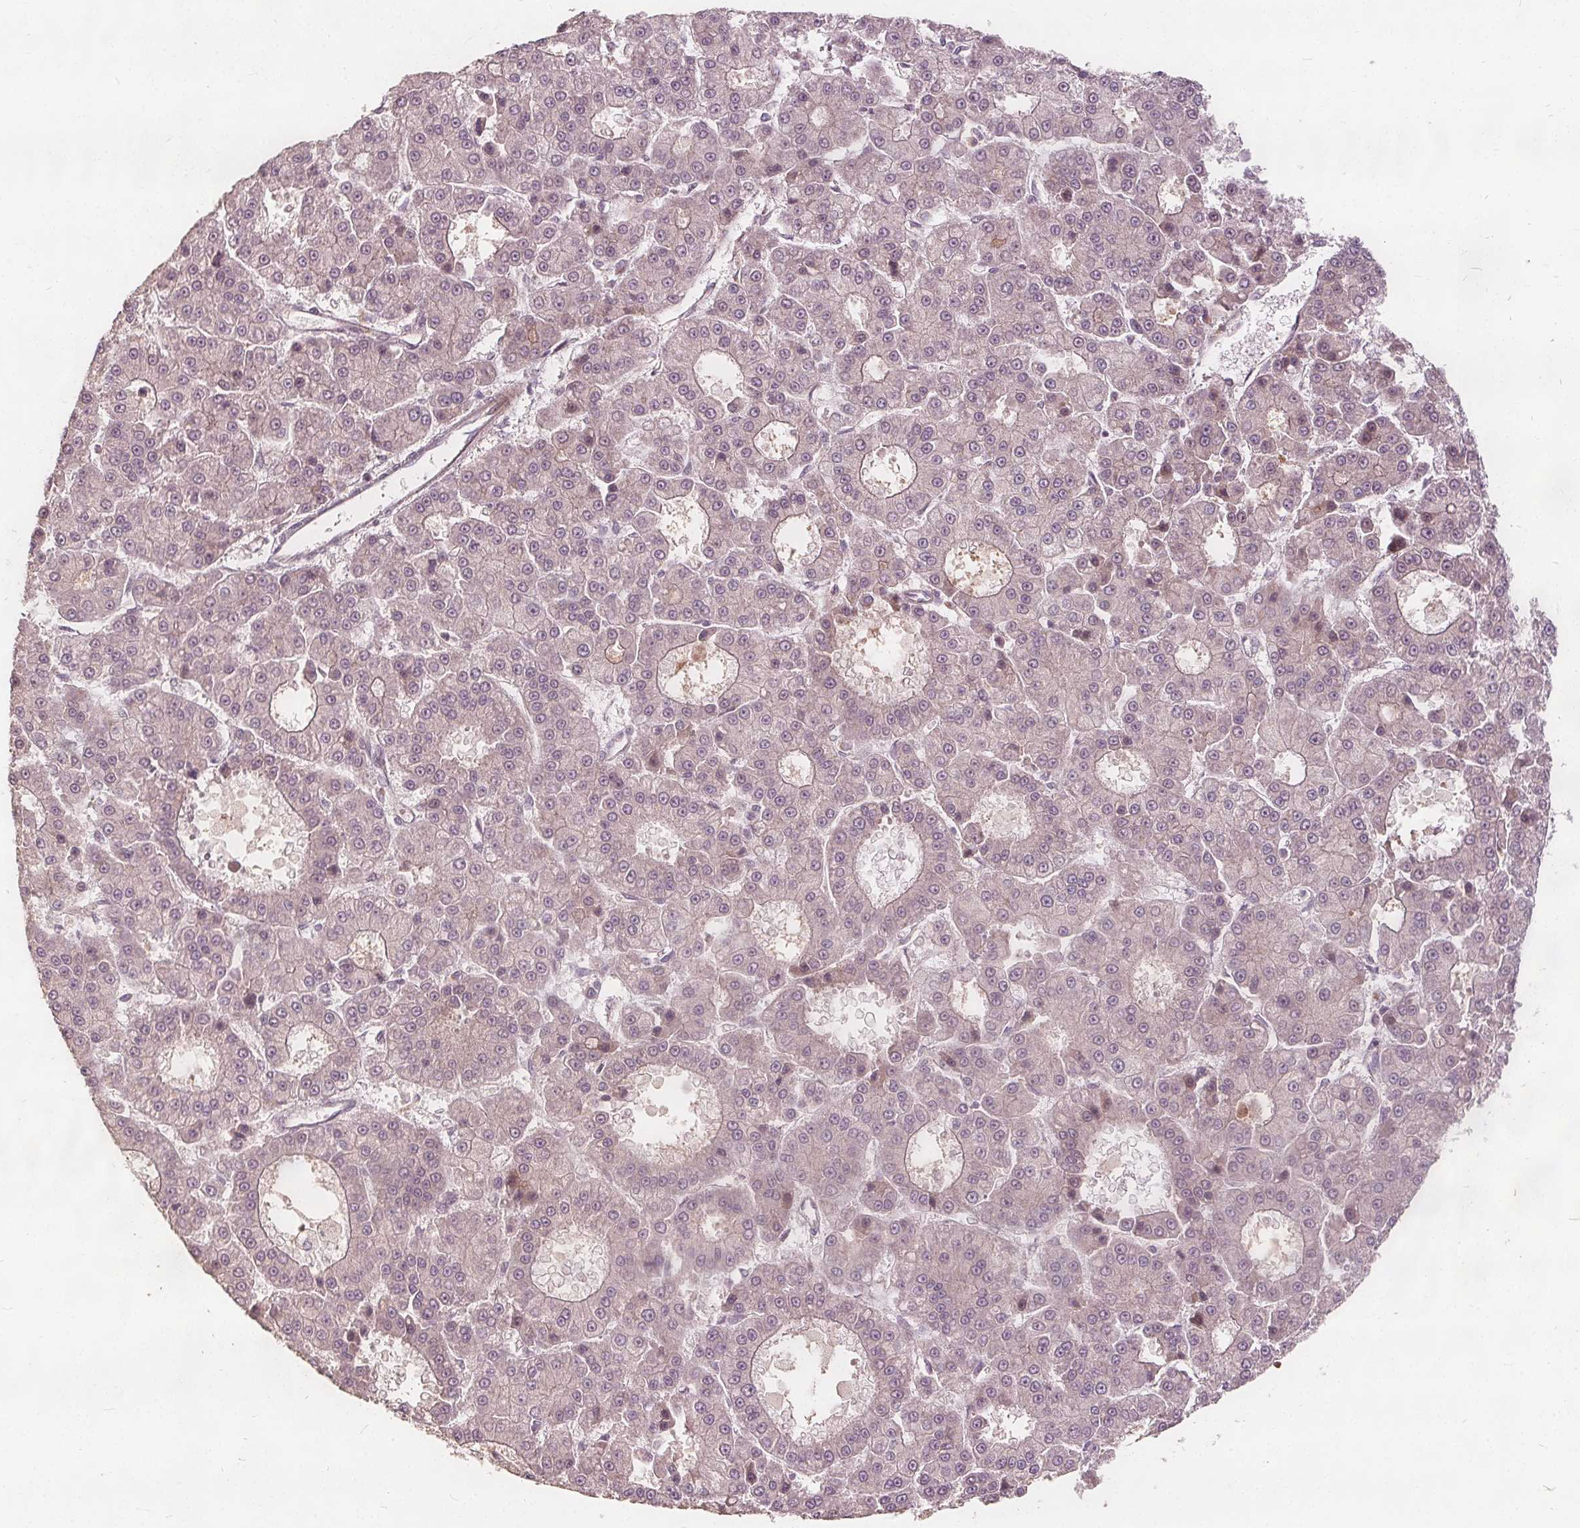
{"staining": {"intensity": "negative", "quantity": "none", "location": "none"}, "tissue": "liver cancer", "cell_type": "Tumor cells", "image_type": "cancer", "snomed": [{"axis": "morphology", "description": "Carcinoma, Hepatocellular, NOS"}, {"axis": "topography", "description": "Liver"}], "caption": "The micrograph shows no significant staining in tumor cells of liver cancer (hepatocellular carcinoma). (Brightfield microscopy of DAB (3,3'-diaminobenzidine) IHC at high magnification).", "gene": "PTPRT", "patient": {"sex": "male", "age": 70}}